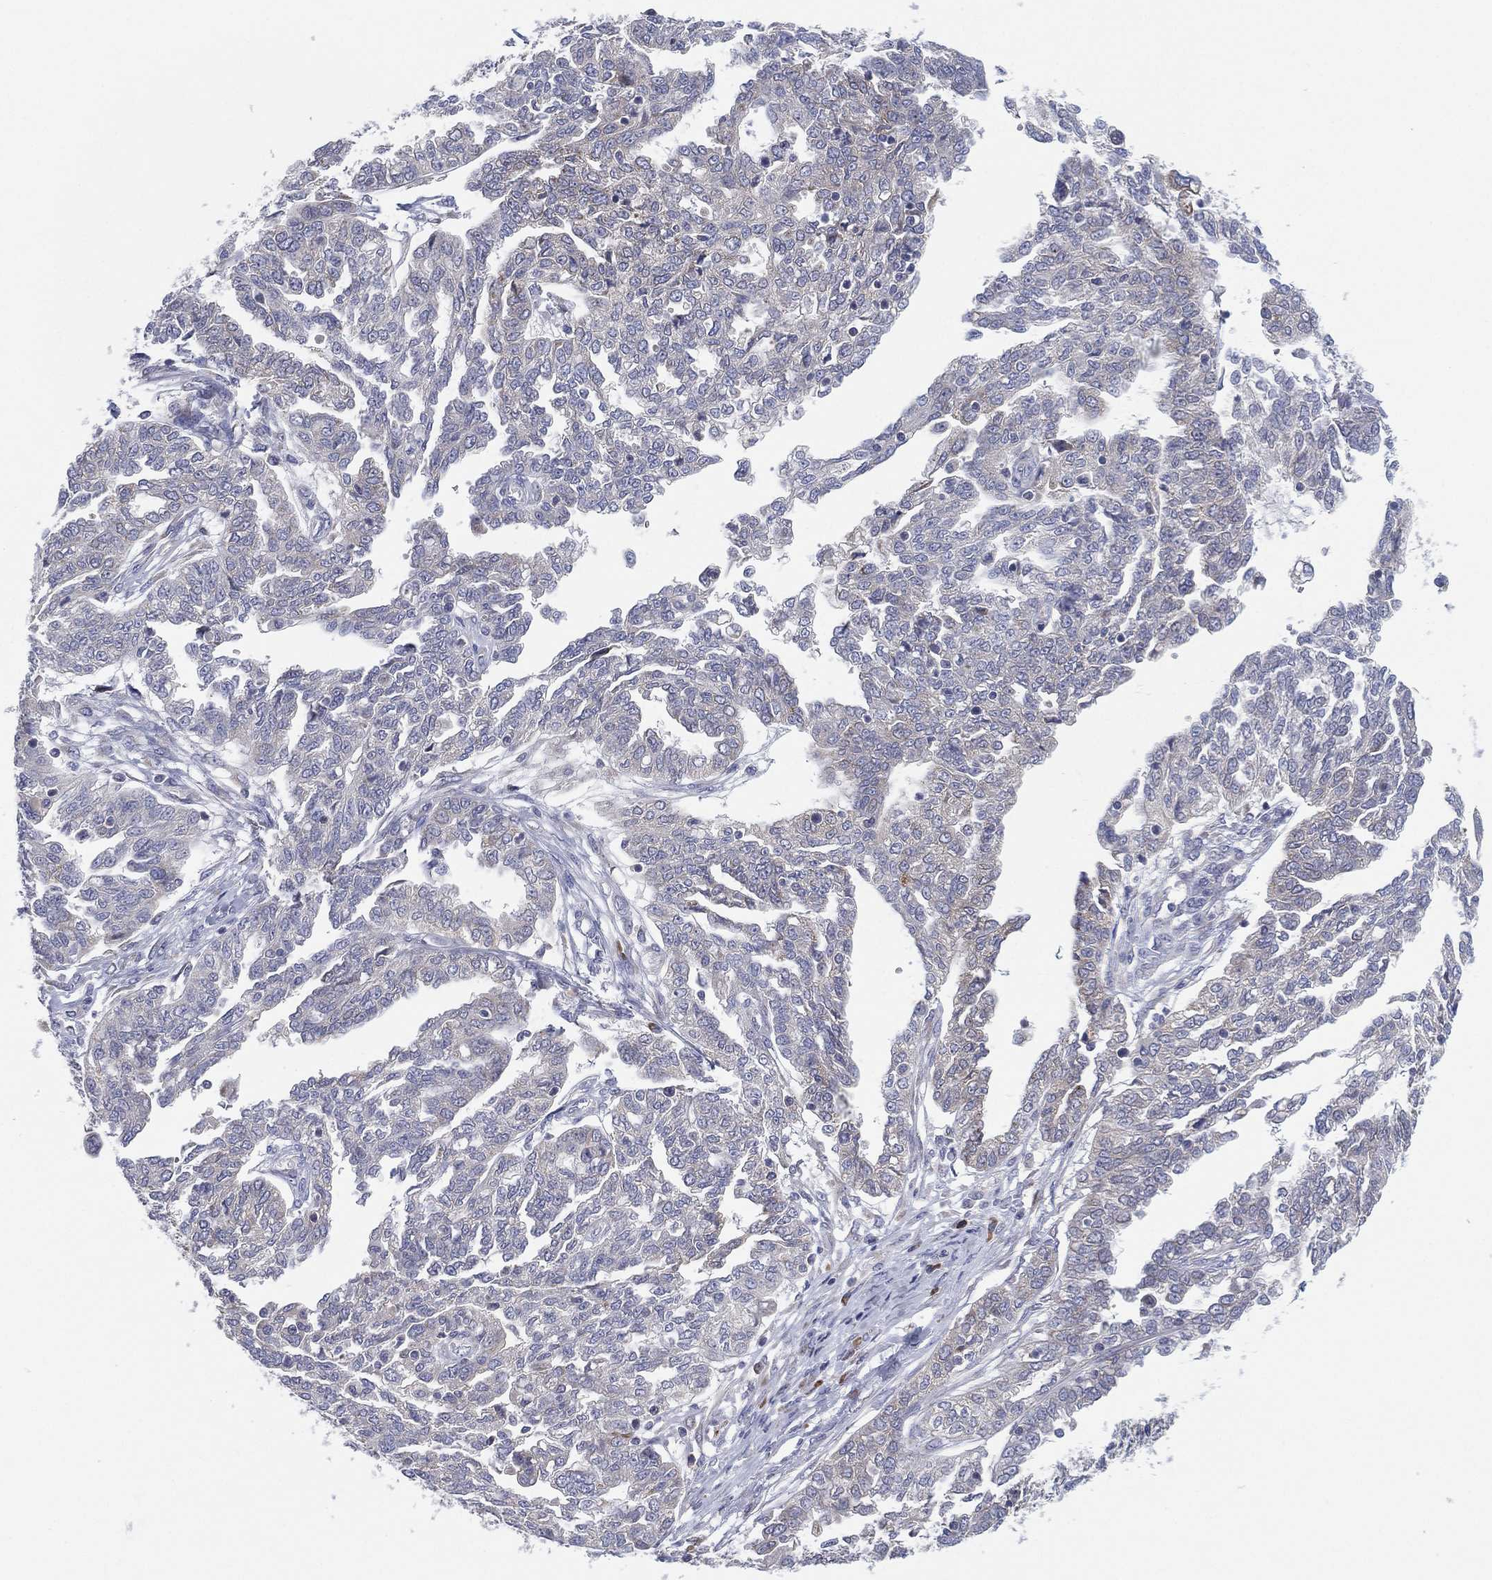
{"staining": {"intensity": "negative", "quantity": "none", "location": "none"}, "tissue": "ovarian cancer", "cell_type": "Tumor cells", "image_type": "cancer", "snomed": [{"axis": "morphology", "description": "Cystadenocarcinoma, serous, NOS"}, {"axis": "topography", "description": "Ovary"}], "caption": "An immunohistochemistry (IHC) photomicrograph of ovarian cancer is shown. There is no staining in tumor cells of ovarian cancer.", "gene": "TMEM40", "patient": {"sex": "female", "age": 67}}